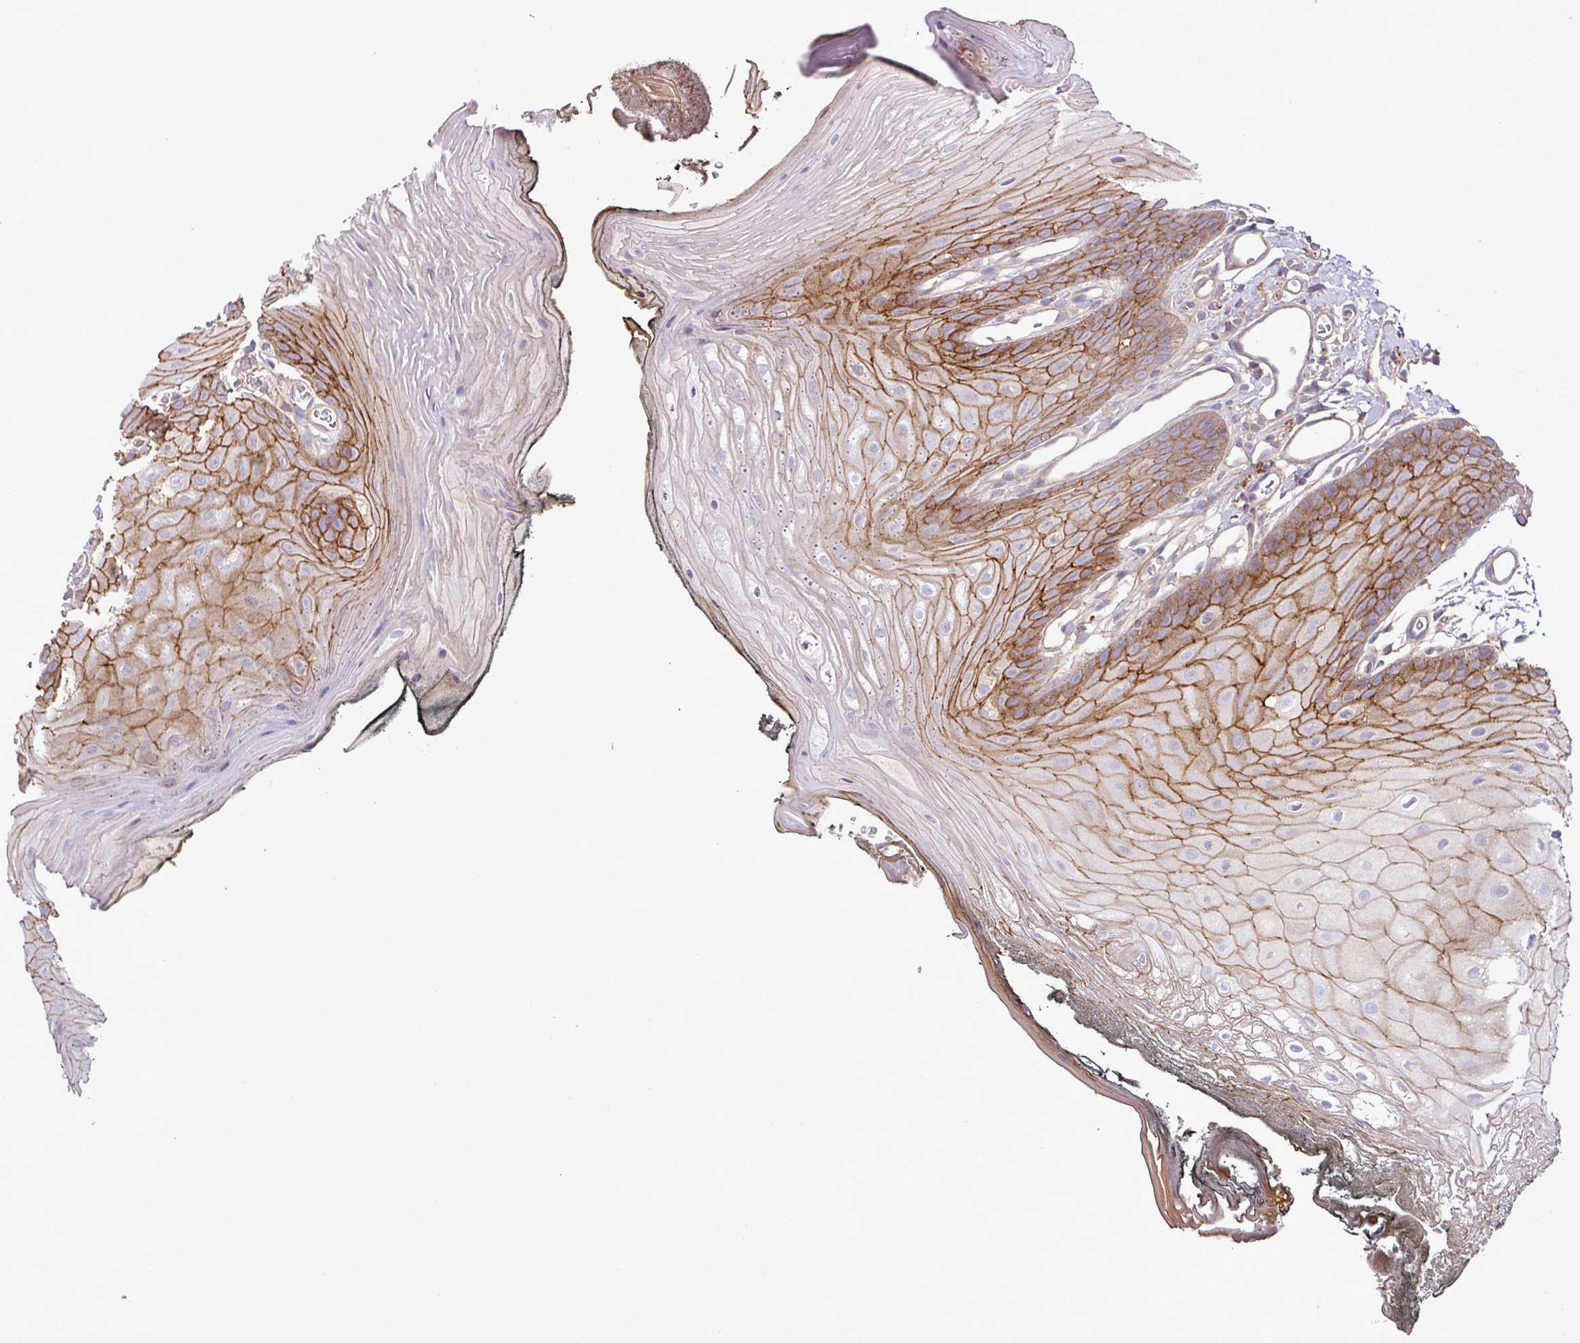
{"staining": {"intensity": "moderate", "quantity": ">75%", "location": "cytoplasmic/membranous"}, "tissue": "oral mucosa", "cell_type": "Squamous epithelial cells", "image_type": "normal", "snomed": [{"axis": "morphology", "description": "Normal tissue, NOS"}, {"axis": "morphology", "description": "Squamous cell carcinoma, NOS"}, {"axis": "topography", "description": "Oral tissue"}, {"axis": "topography", "description": "Head-Neck"}], "caption": "Moderate cytoplasmic/membranous protein expression is appreciated in approximately >75% of squamous epithelial cells in oral mucosa. The staining was performed using DAB (3,3'-diaminobenzidine), with brown indicating positive protein expression. Nuclei are stained blue with hematoxylin.", "gene": "RIC1", "patient": {"sex": "female", "age": 81}}